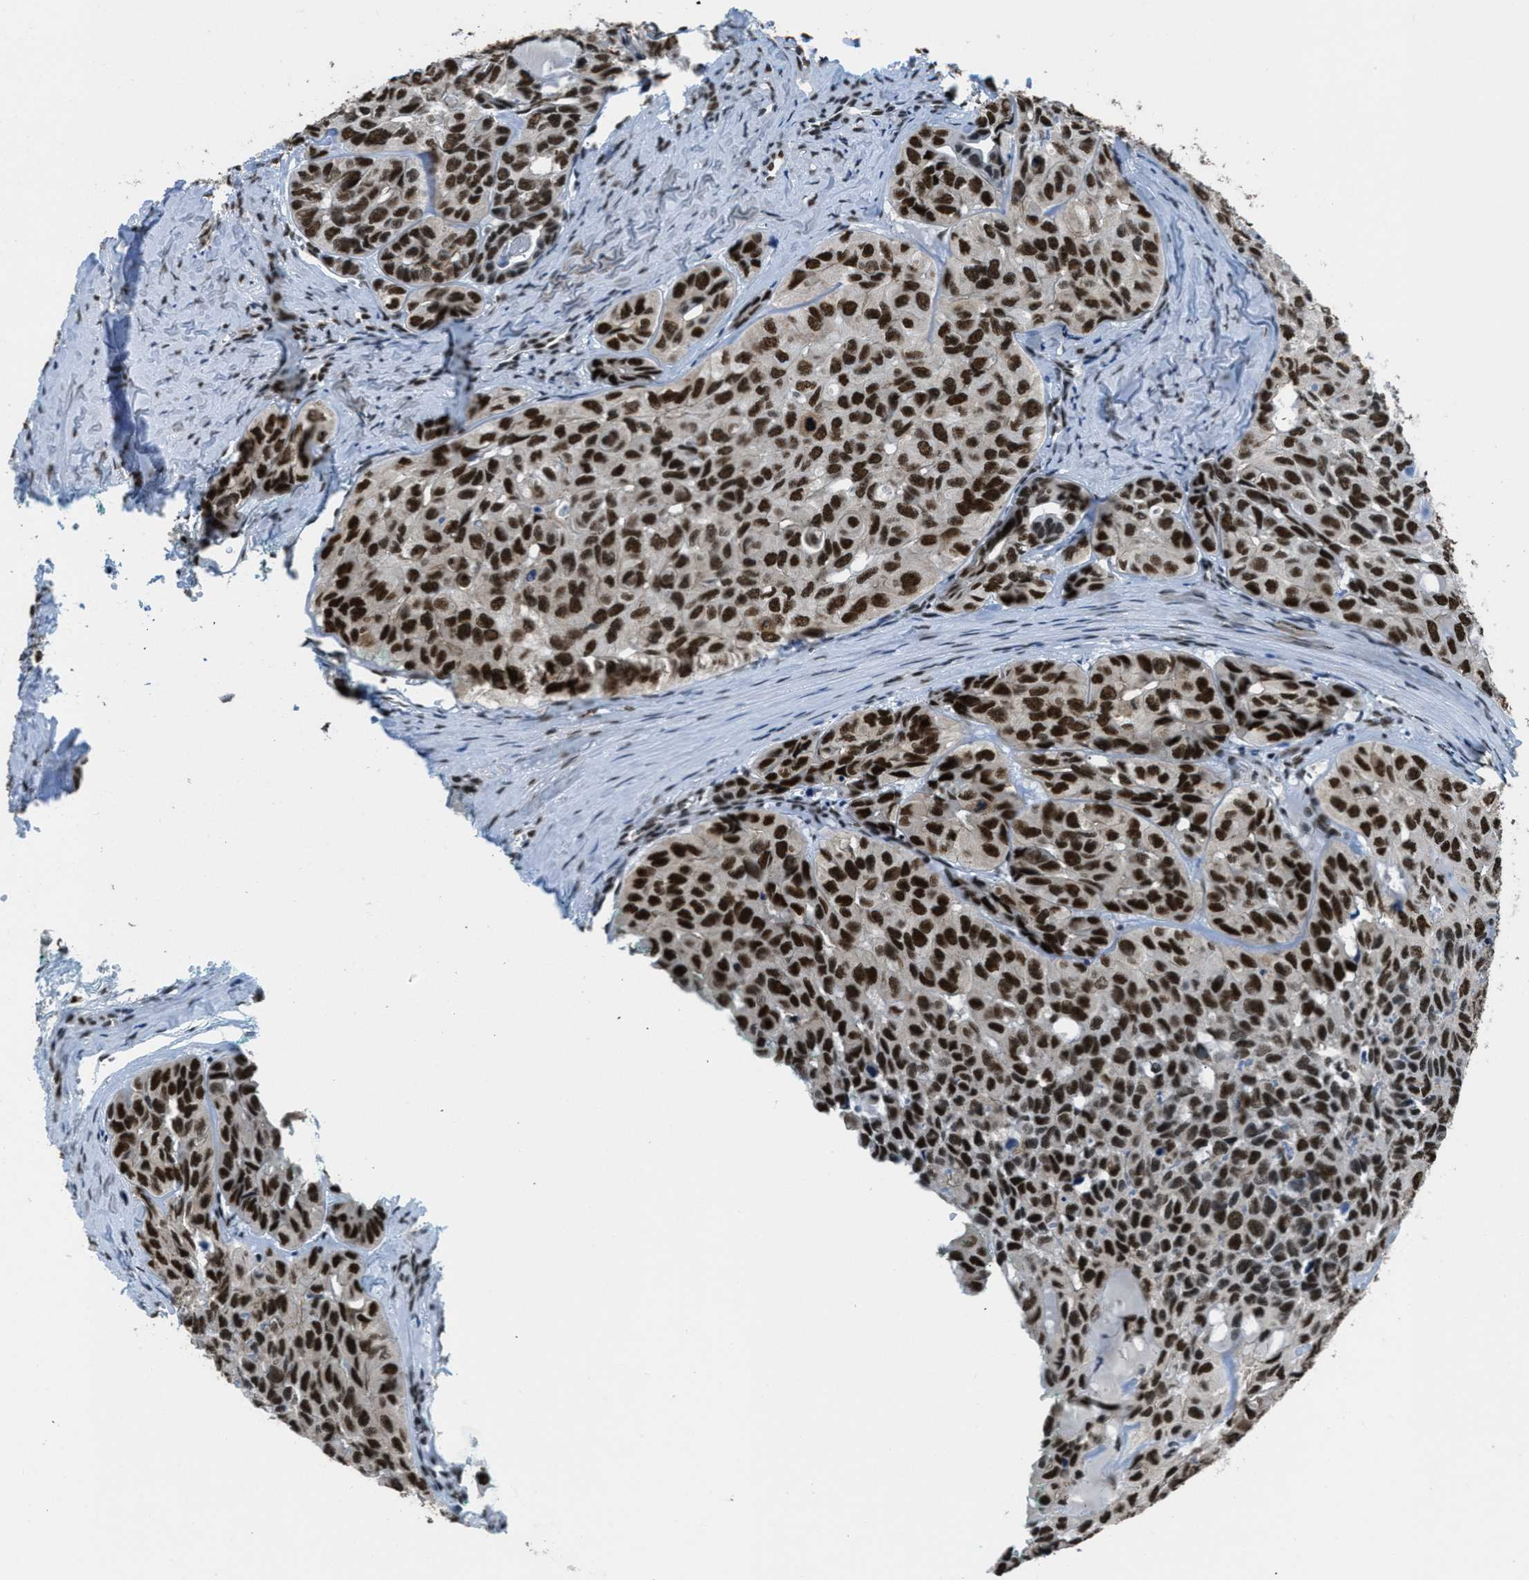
{"staining": {"intensity": "strong", "quantity": ">75%", "location": "nuclear"}, "tissue": "head and neck cancer", "cell_type": "Tumor cells", "image_type": "cancer", "snomed": [{"axis": "morphology", "description": "Adenocarcinoma, NOS"}, {"axis": "topography", "description": "Salivary gland, NOS"}, {"axis": "topography", "description": "Head-Neck"}], "caption": "IHC histopathology image of neoplastic tissue: human adenocarcinoma (head and neck) stained using immunohistochemistry (IHC) demonstrates high levels of strong protein expression localized specifically in the nuclear of tumor cells, appearing as a nuclear brown color.", "gene": "GATAD2B", "patient": {"sex": "female", "age": 76}}